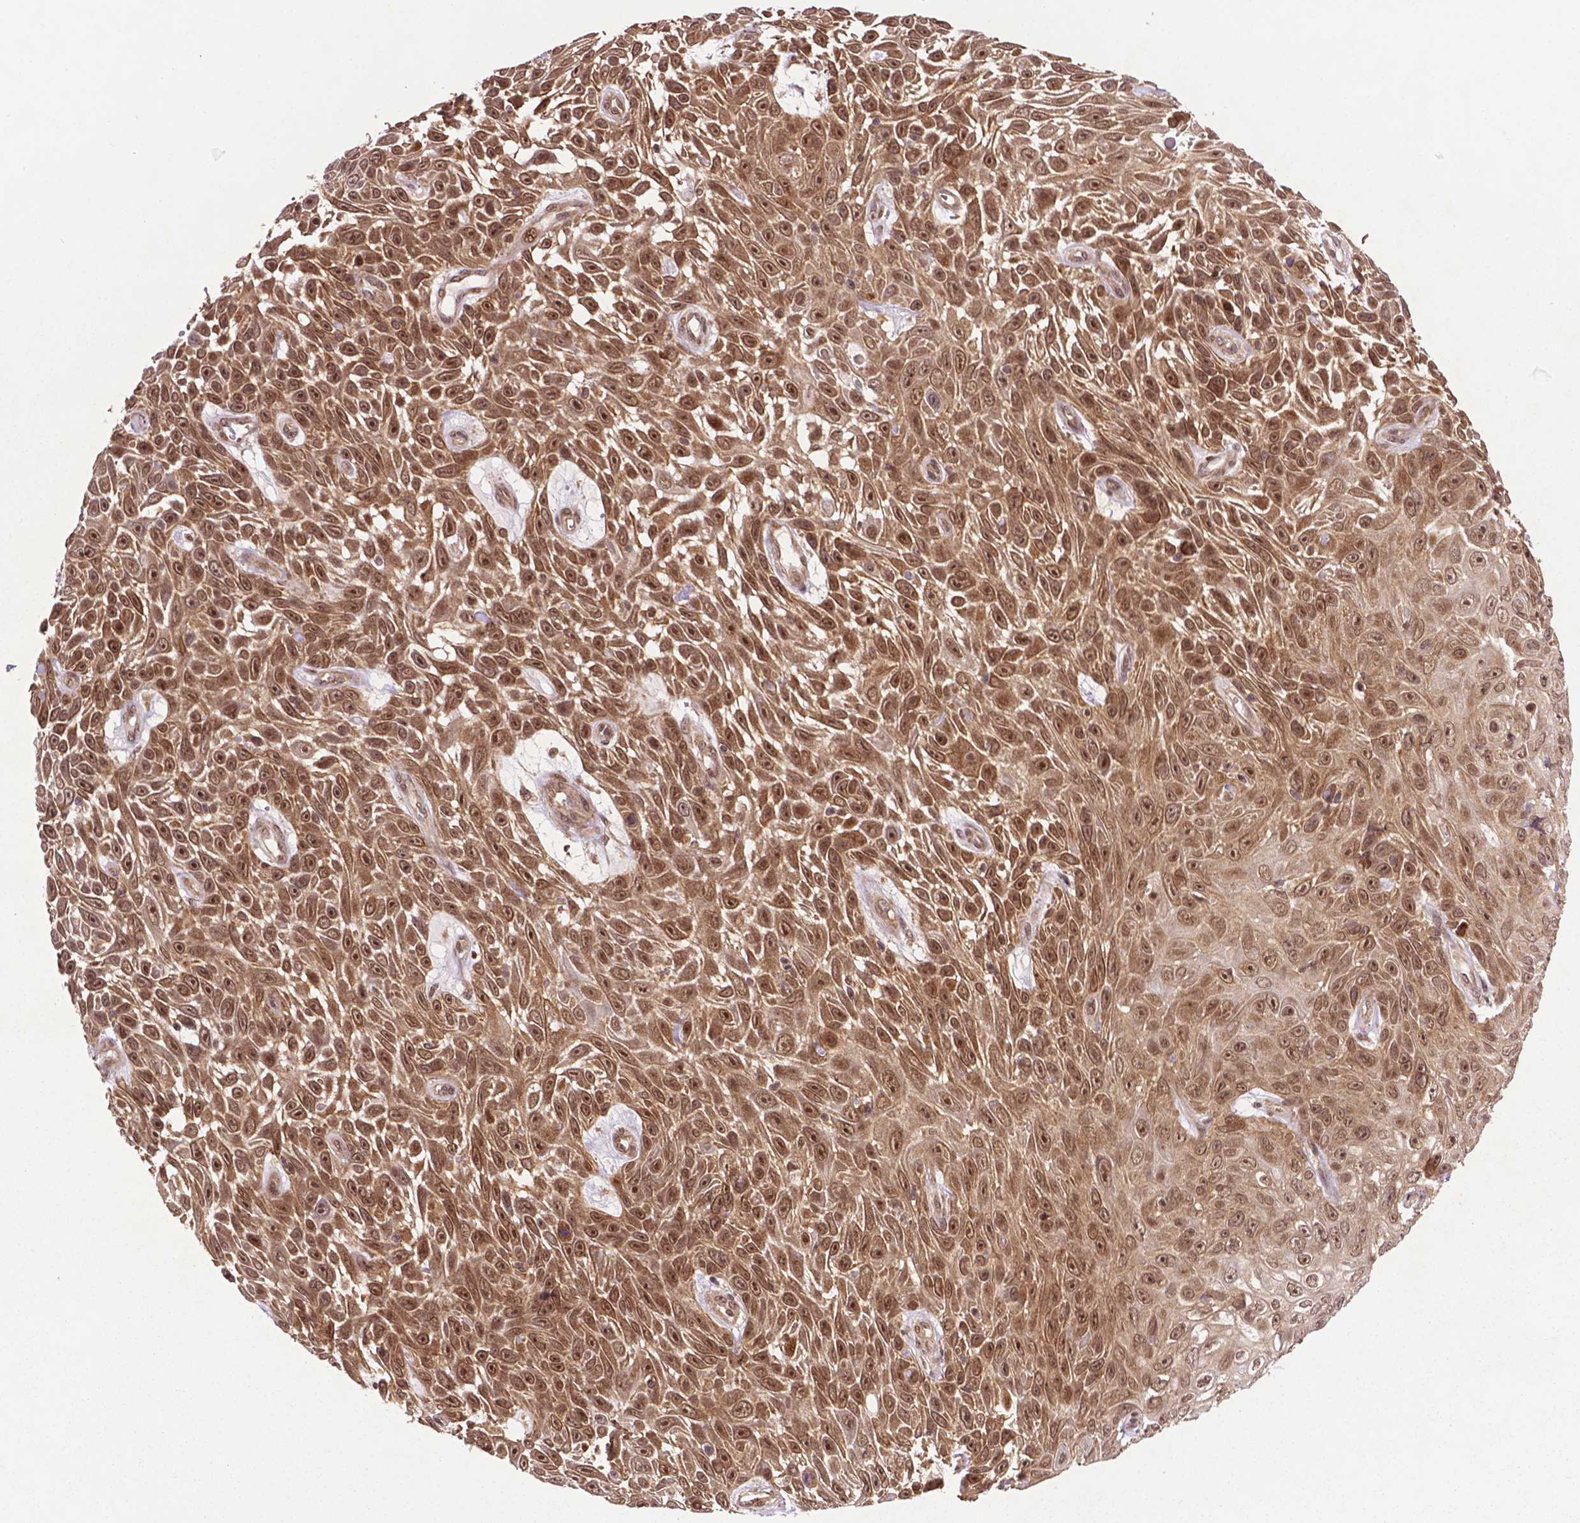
{"staining": {"intensity": "moderate", "quantity": ">75%", "location": "cytoplasmic/membranous,nuclear"}, "tissue": "skin cancer", "cell_type": "Tumor cells", "image_type": "cancer", "snomed": [{"axis": "morphology", "description": "Squamous cell carcinoma, NOS"}, {"axis": "topography", "description": "Skin"}], "caption": "Squamous cell carcinoma (skin) stained with a protein marker reveals moderate staining in tumor cells.", "gene": "TMX2", "patient": {"sex": "male", "age": 82}}